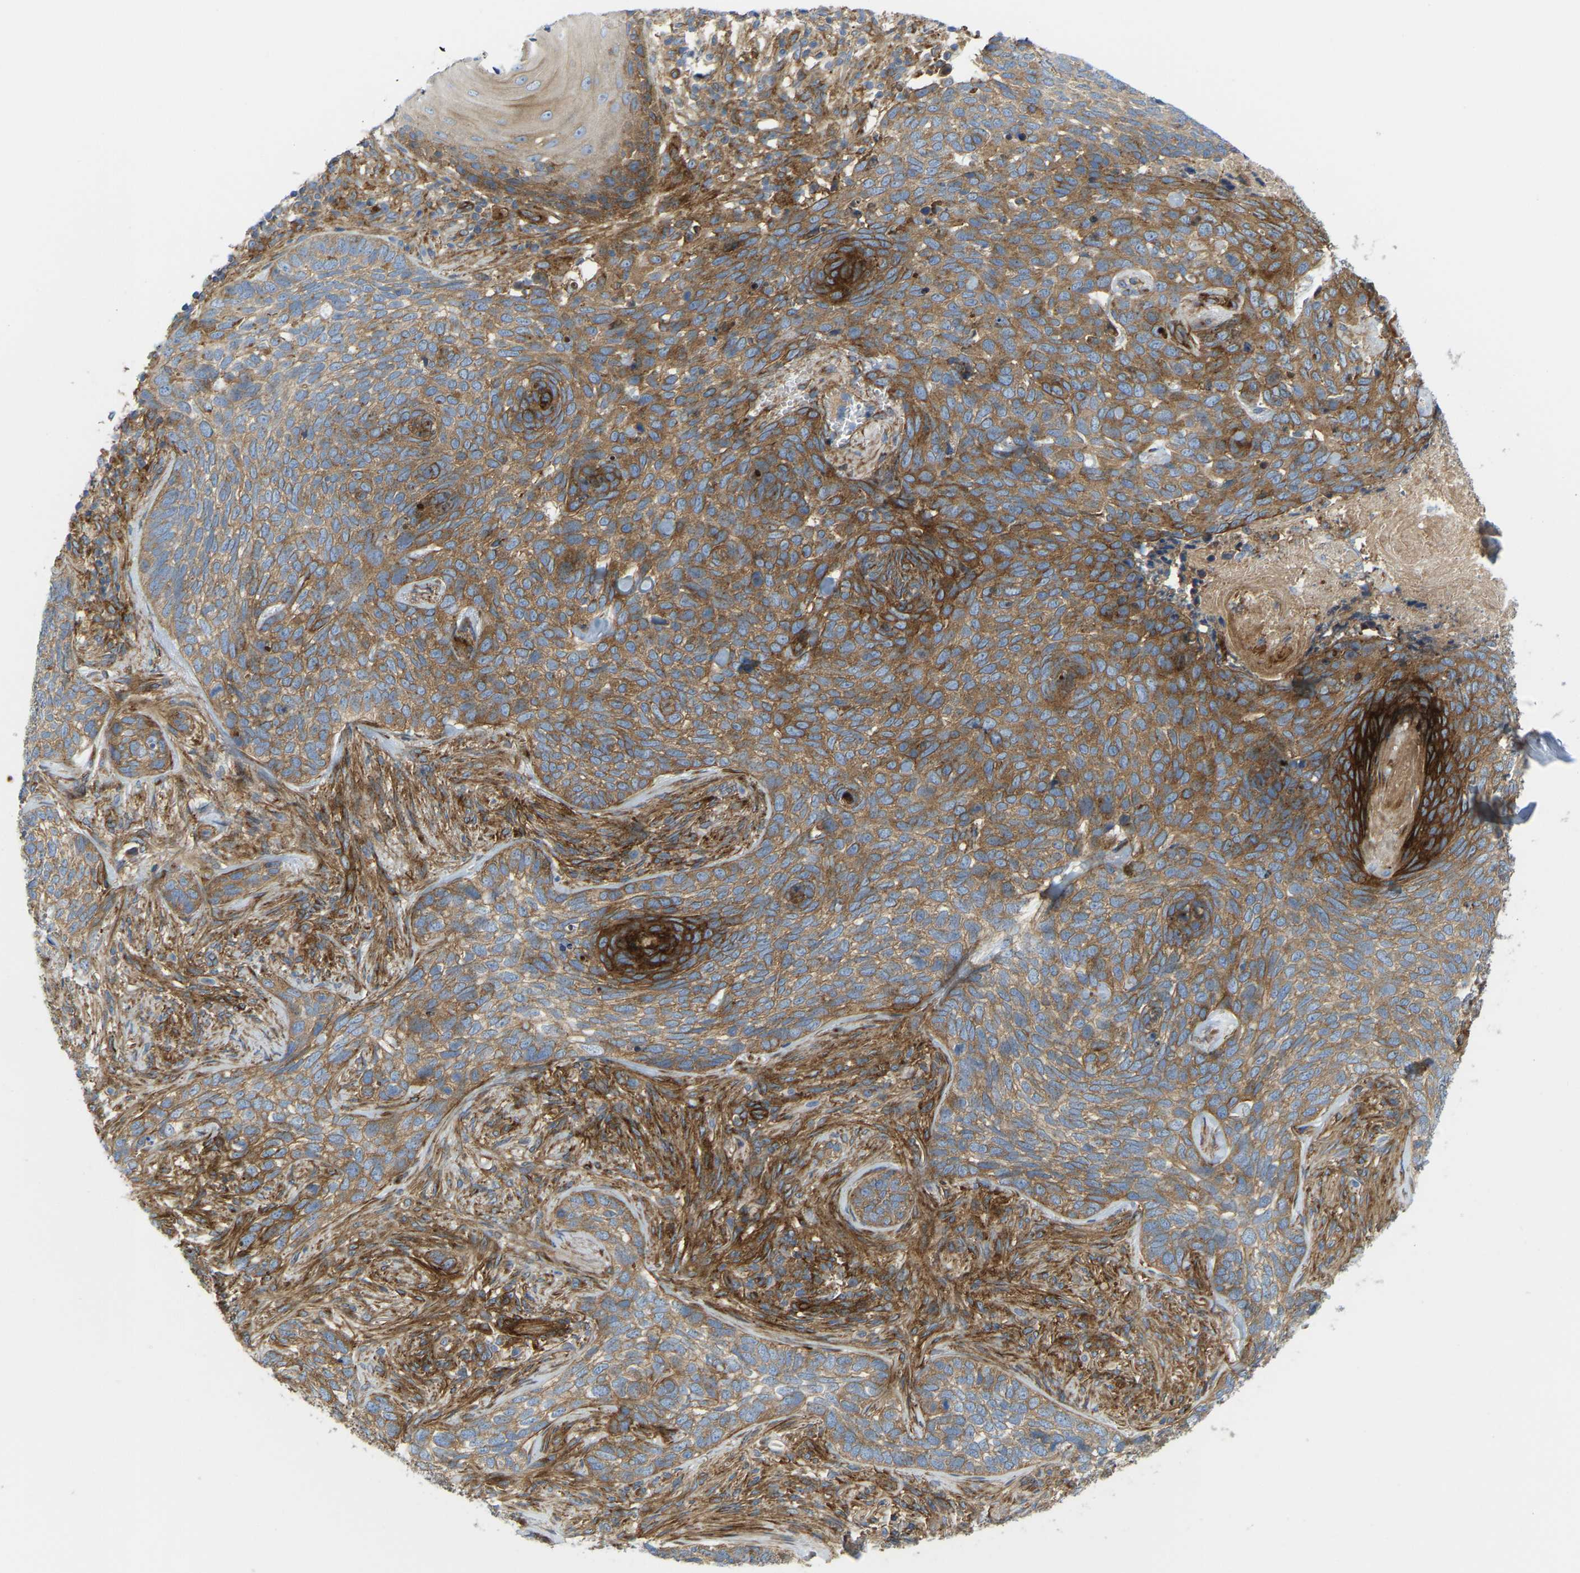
{"staining": {"intensity": "moderate", "quantity": ">75%", "location": "cytoplasmic/membranous"}, "tissue": "skin cancer", "cell_type": "Tumor cells", "image_type": "cancer", "snomed": [{"axis": "morphology", "description": "Basal cell carcinoma"}, {"axis": "topography", "description": "Skin"}], "caption": "Immunohistochemical staining of human skin cancer (basal cell carcinoma) reveals medium levels of moderate cytoplasmic/membranous protein expression in about >75% of tumor cells. (Brightfield microscopy of DAB IHC at high magnification).", "gene": "PICALM", "patient": {"sex": "female", "age": 64}}